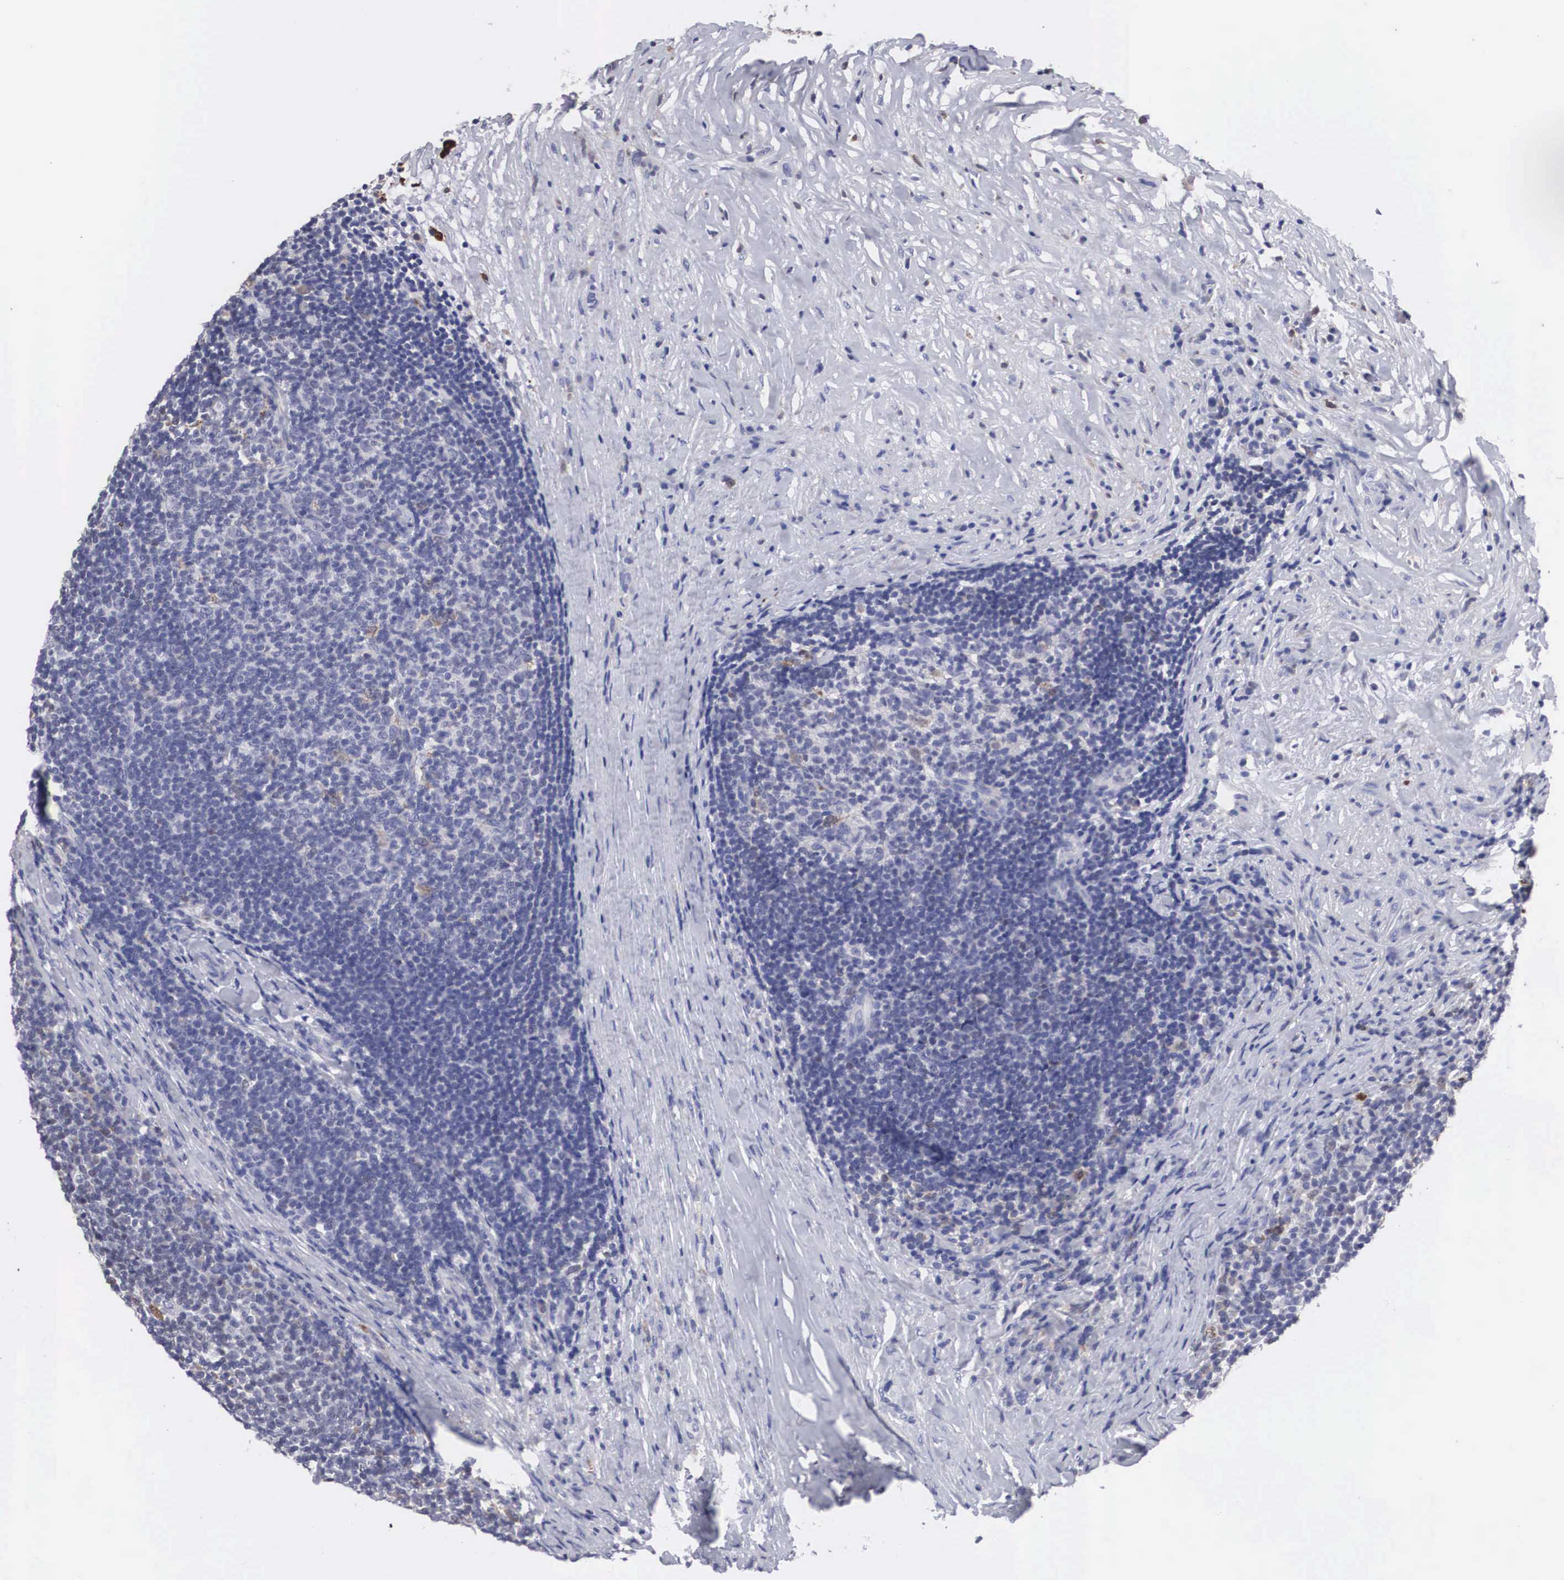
{"staining": {"intensity": "weak", "quantity": "<25%", "location": "cytoplasmic/membranous,nuclear"}, "tissue": "lymphoma", "cell_type": "Tumor cells", "image_type": "cancer", "snomed": [{"axis": "morphology", "description": "Malignant lymphoma, non-Hodgkin's type, Low grade"}, {"axis": "topography", "description": "Lymph node"}], "caption": "Immunohistochemistry (IHC) histopathology image of neoplastic tissue: low-grade malignant lymphoma, non-Hodgkin's type stained with DAB reveals no significant protein staining in tumor cells.", "gene": "HMOX1", "patient": {"sex": "male", "age": 74}}